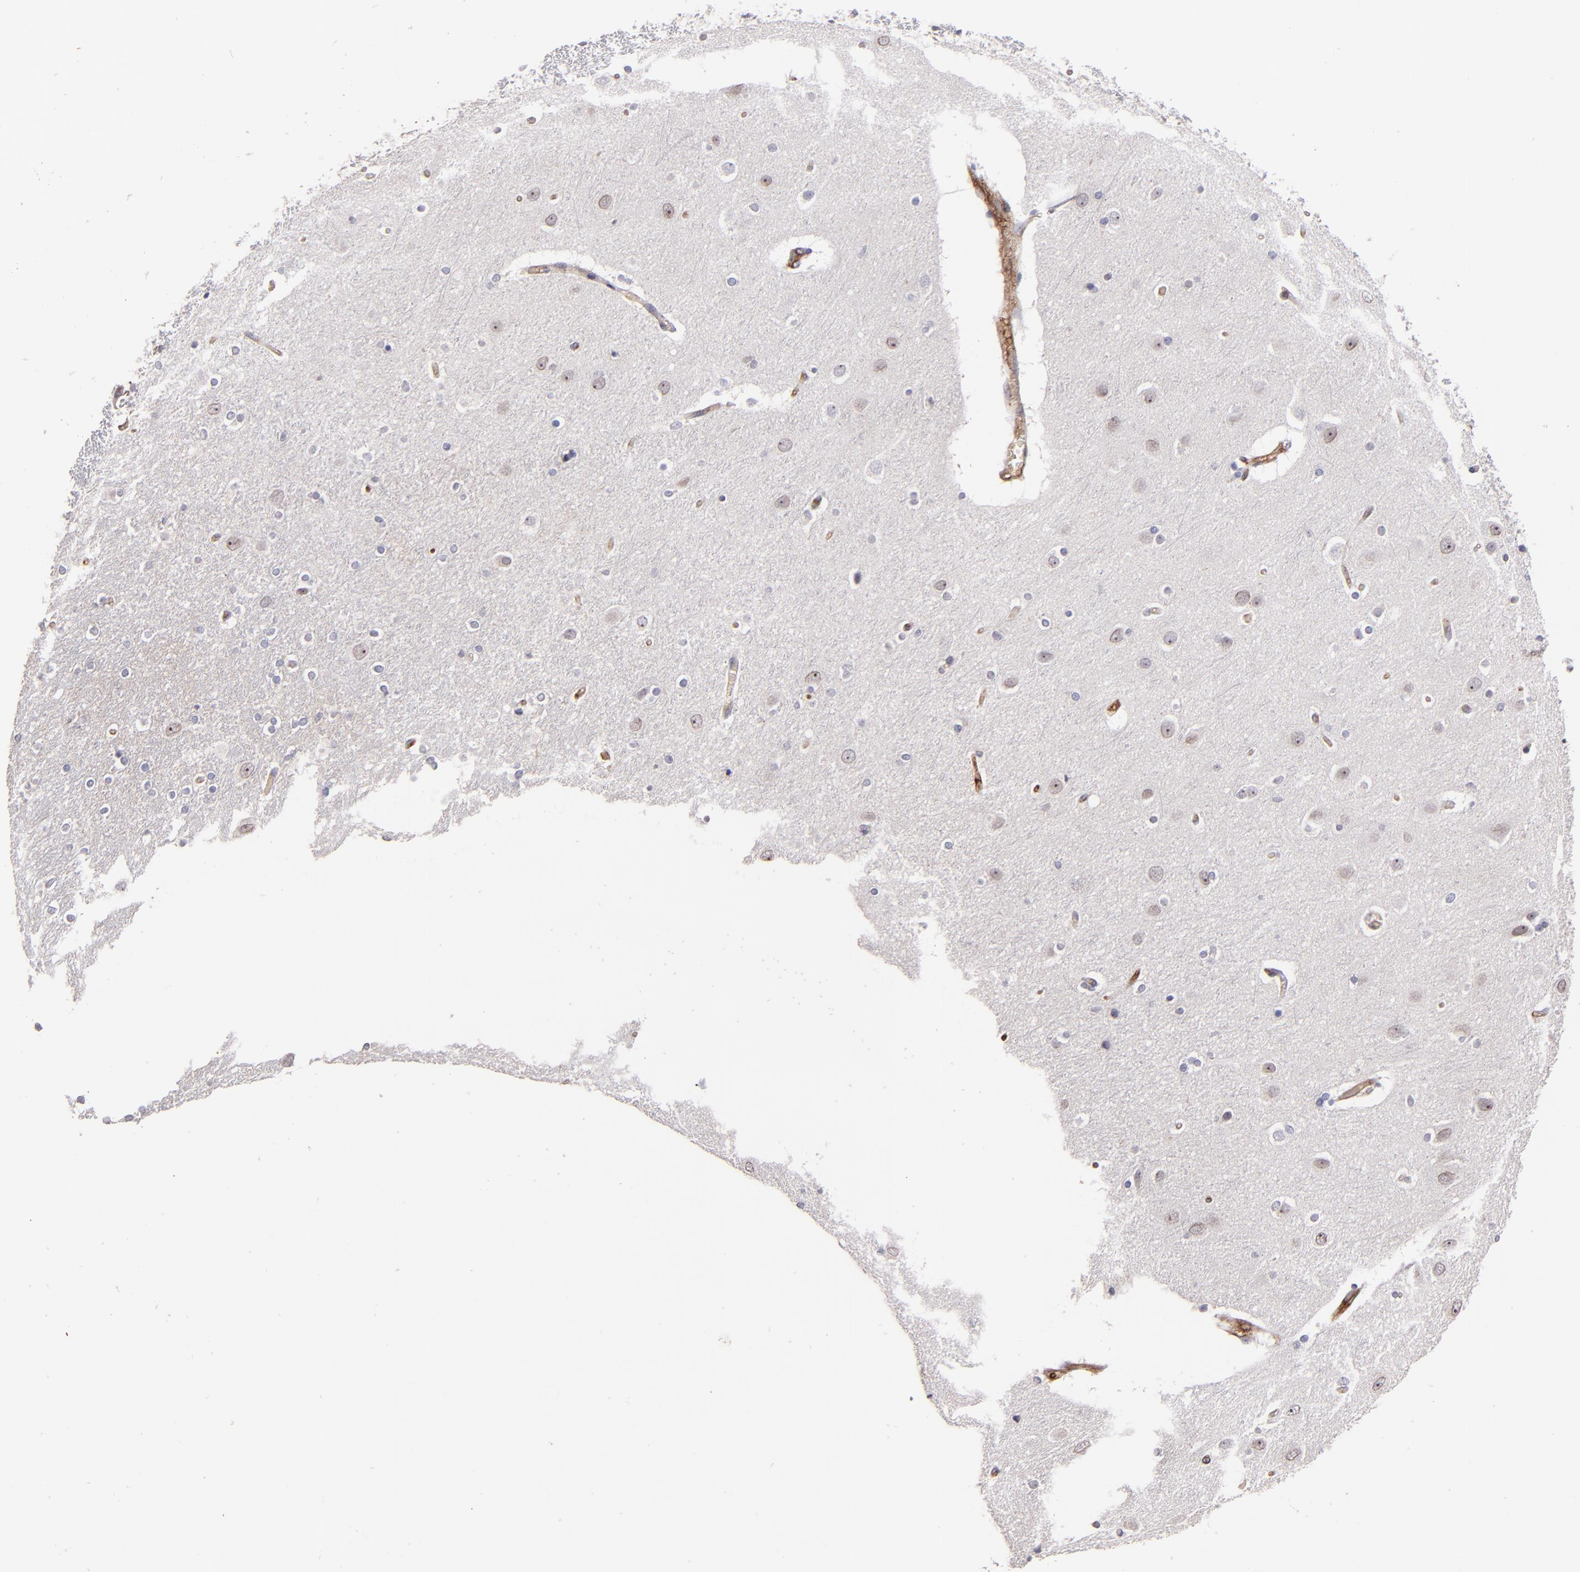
{"staining": {"intensity": "negative", "quantity": "none", "location": "none"}, "tissue": "caudate", "cell_type": "Glial cells", "image_type": "normal", "snomed": [{"axis": "morphology", "description": "Normal tissue, NOS"}, {"axis": "topography", "description": "Lateral ventricle wall"}], "caption": "There is no significant positivity in glial cells of caudate. Brightfield microscopy of IHC stained with DAB (brown) and hematoxylin (blue), captured at high magnification.", "gene": "ICAM1", "patient": {"sex": "female", "age": 54}}